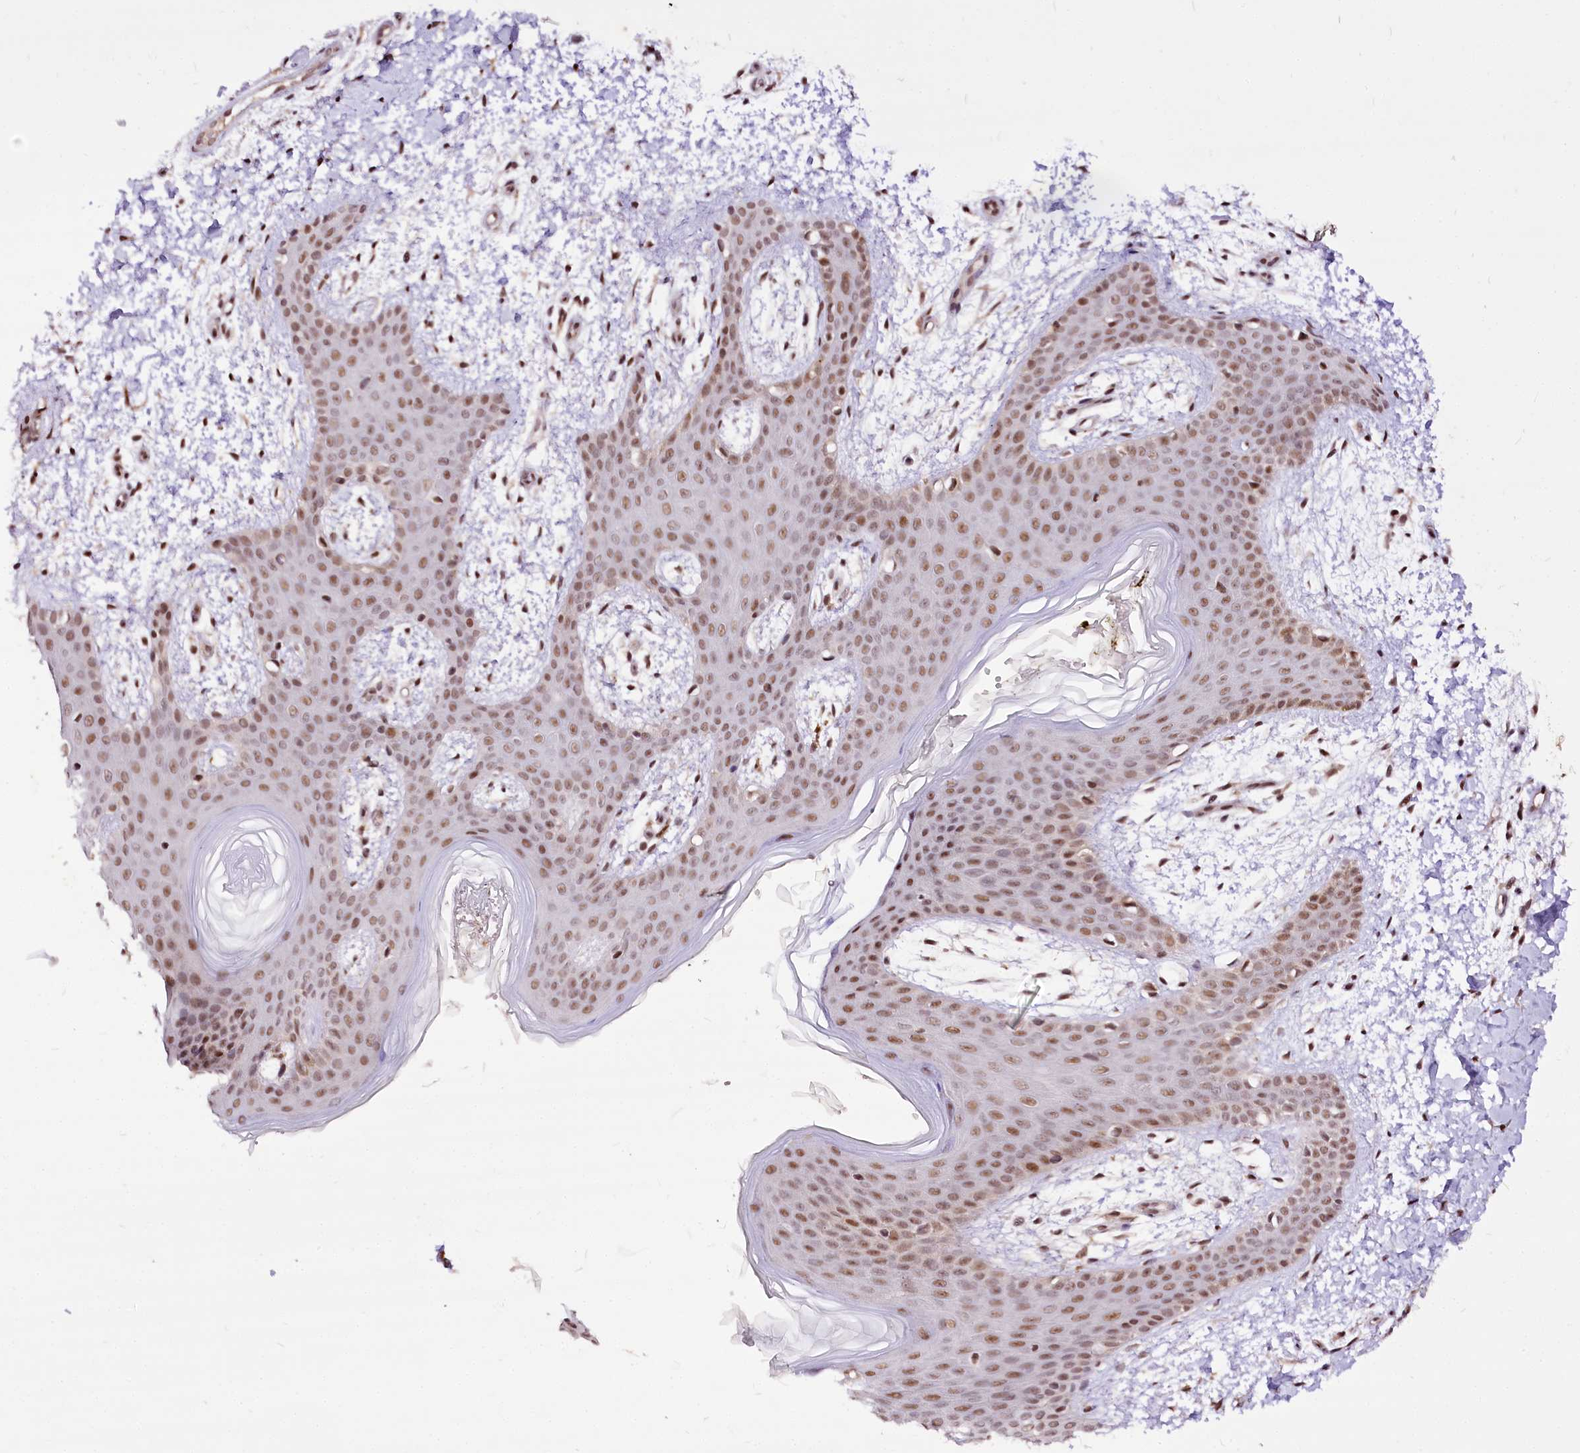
{"staining": {"intensity": "moderate", "quantity": ">75%", "location": "nuclear"}, "tissue": "skin", "cell_type": "Fibroblasts", "image_type": "normal", "snomed": [{"axis": "morphology", "description": "Normal tissue, NOS"}, {"axis": "topography", "description": "Skin"}], "caption": "Immunohistochemical staining of unremarkable human skin reveals medium levels of moderate nuclear staining in about >75% of fibroblasts.", "gene": "POLA2", "patient": {"sex": "male", "age": 36}}